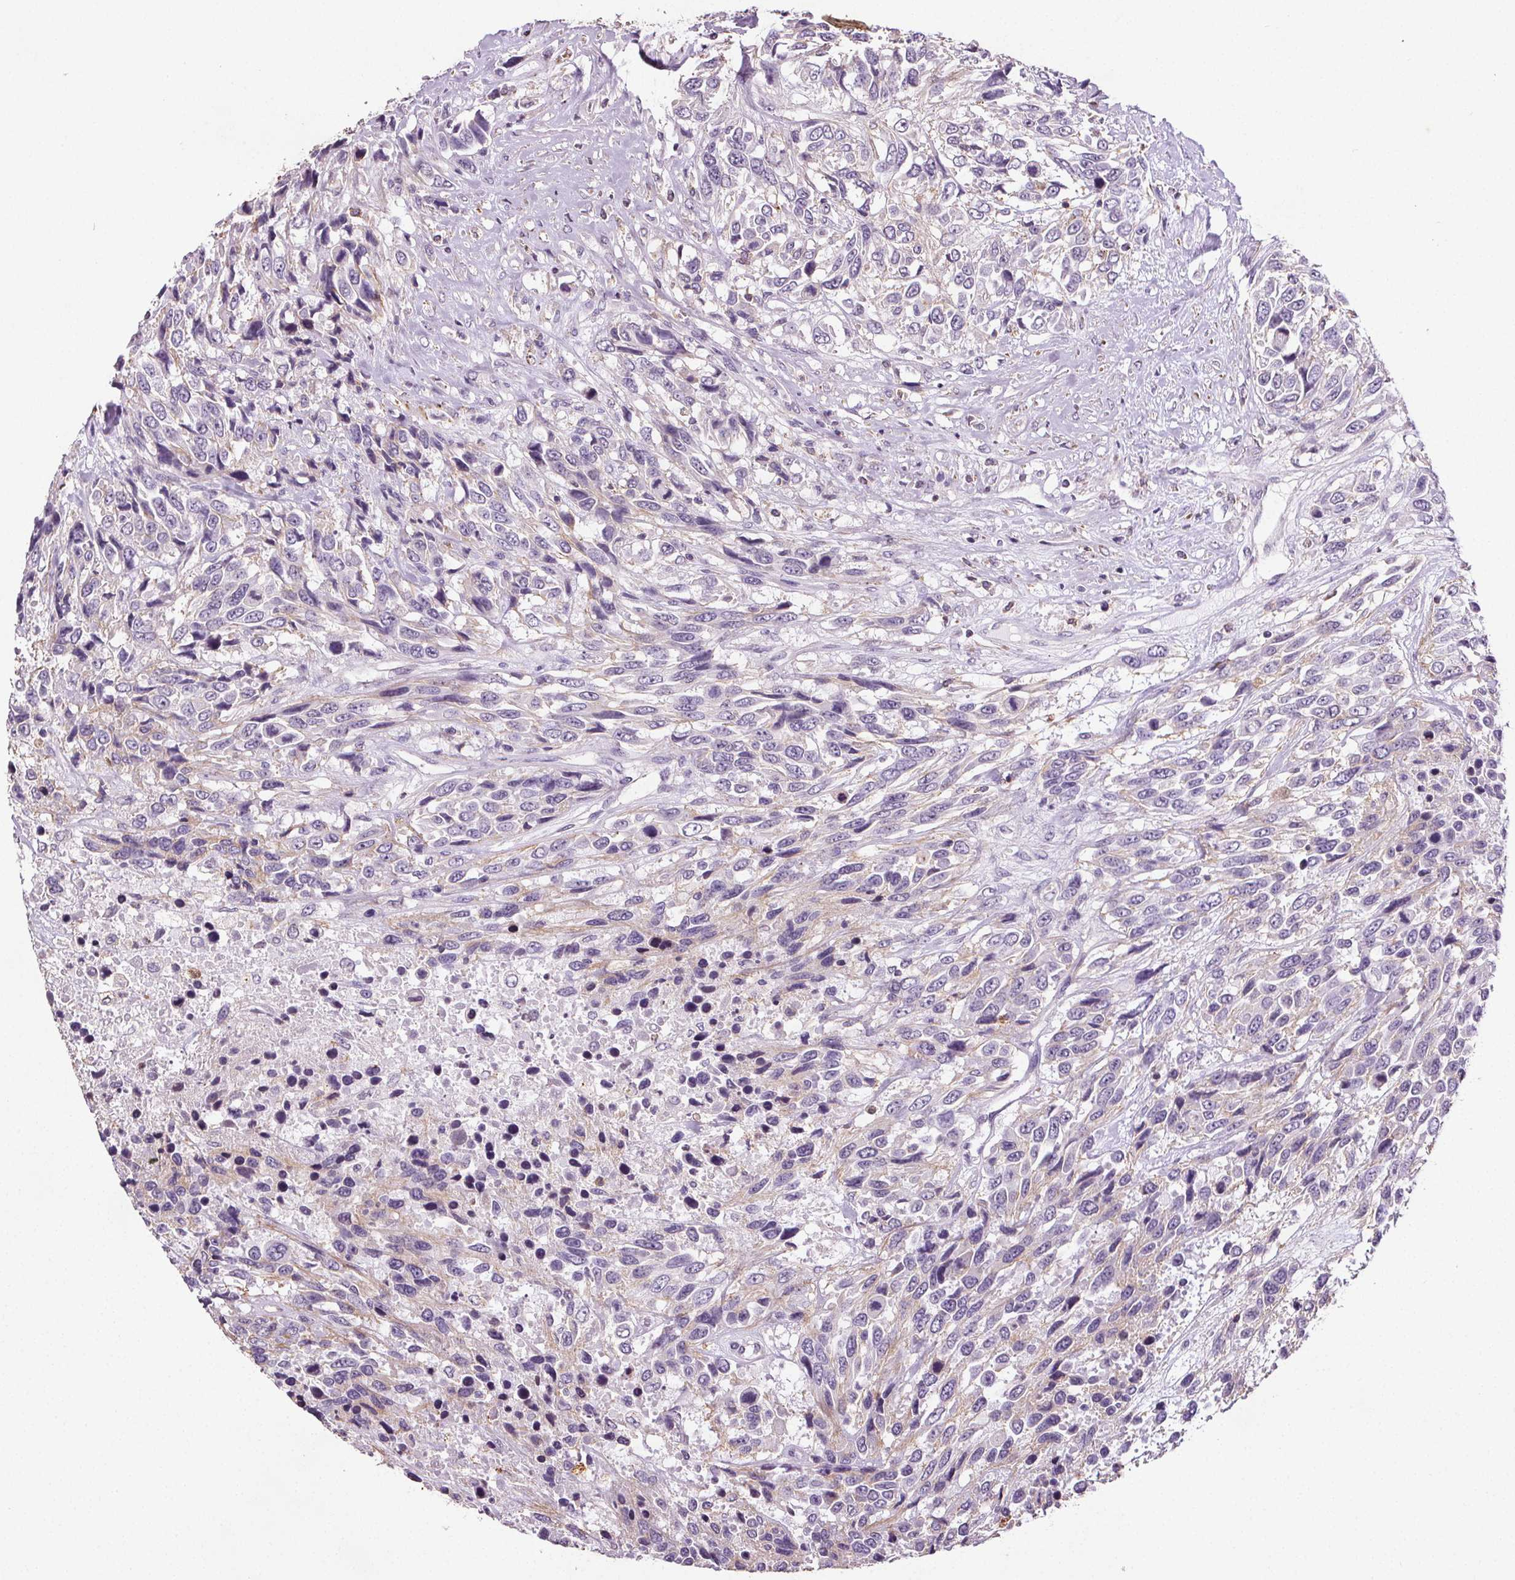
{"staining": {"intensity": "negative", "quantity": "none", "location": "none"}, "tissue": "urothelial cancer", "cell_type": "Tumor cells", "image_type": "cancer", "snomed": [{"axis": "morphology", "description": "Urothelial carcinoma, High grade"}, {"axis": "topography", "description": "Urinary bladder"}], "caption": "Histopathology image shows no significant protein expression in tumor cells of urothelial cancer.", "gene": "C19orf84", "patient": {"sex": "female", "age": 70}}